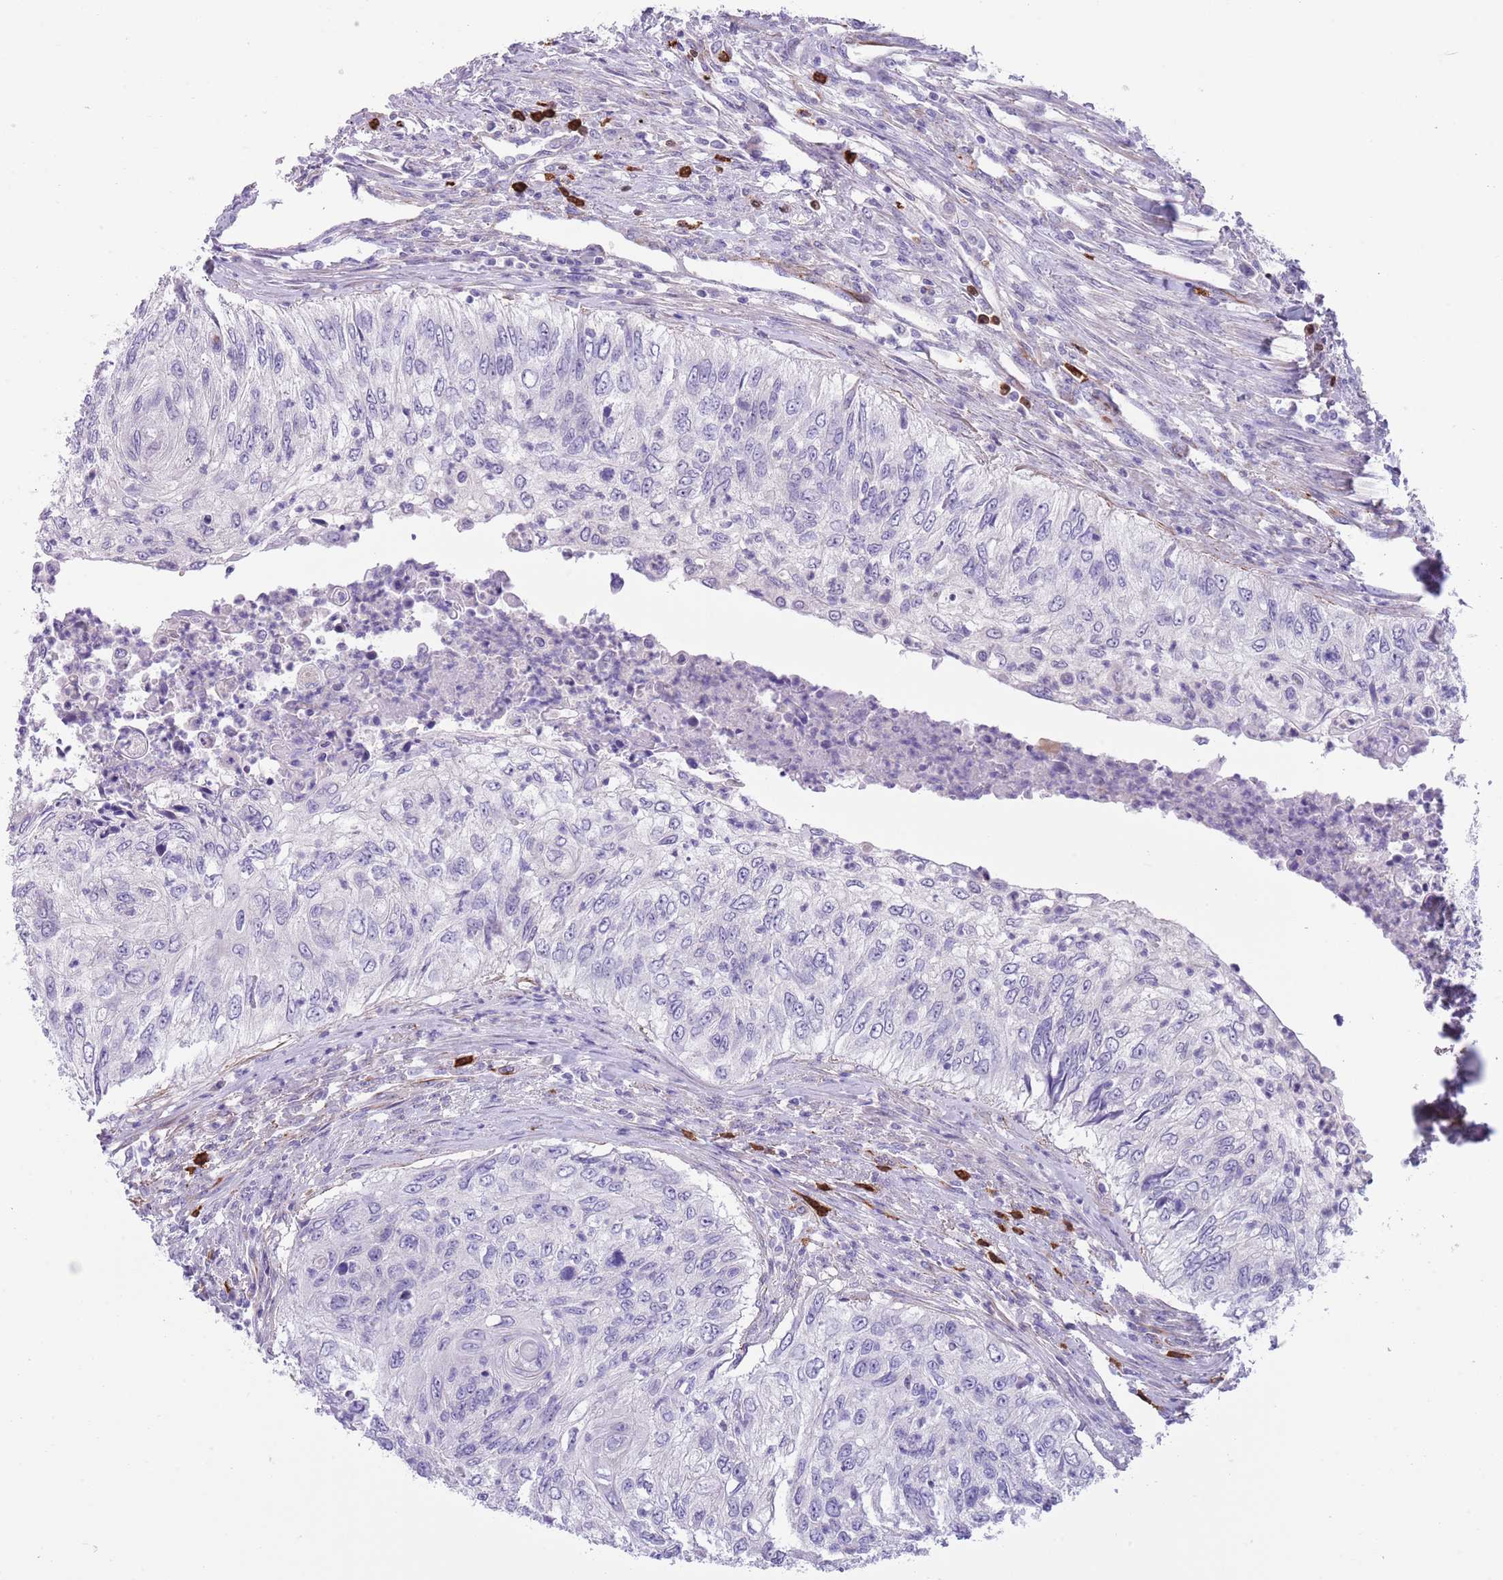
{"staining": {"intensity": "negative", "quantity": "none", "location": "none"}, "tissue": "urothelial cancer", "cell_type": "Tumor cells", "image_type": "cancer", "snomed": [{"axis": "morphology", "description": "Urothelial carcinoma, High grade"}, {"axis": "topography", "description": "Urinary bladder"}], "caption": "IHC histopathology image of urothelial cancer stained for a protein (brown), which demonstrates no positivity in tumor cells. The staining is performed using DAB brown chromogen with nuclei counter-stained in using hematoxylin.", "gene": "TSGA13", "patient": {"sex": "female", "age": 60}}